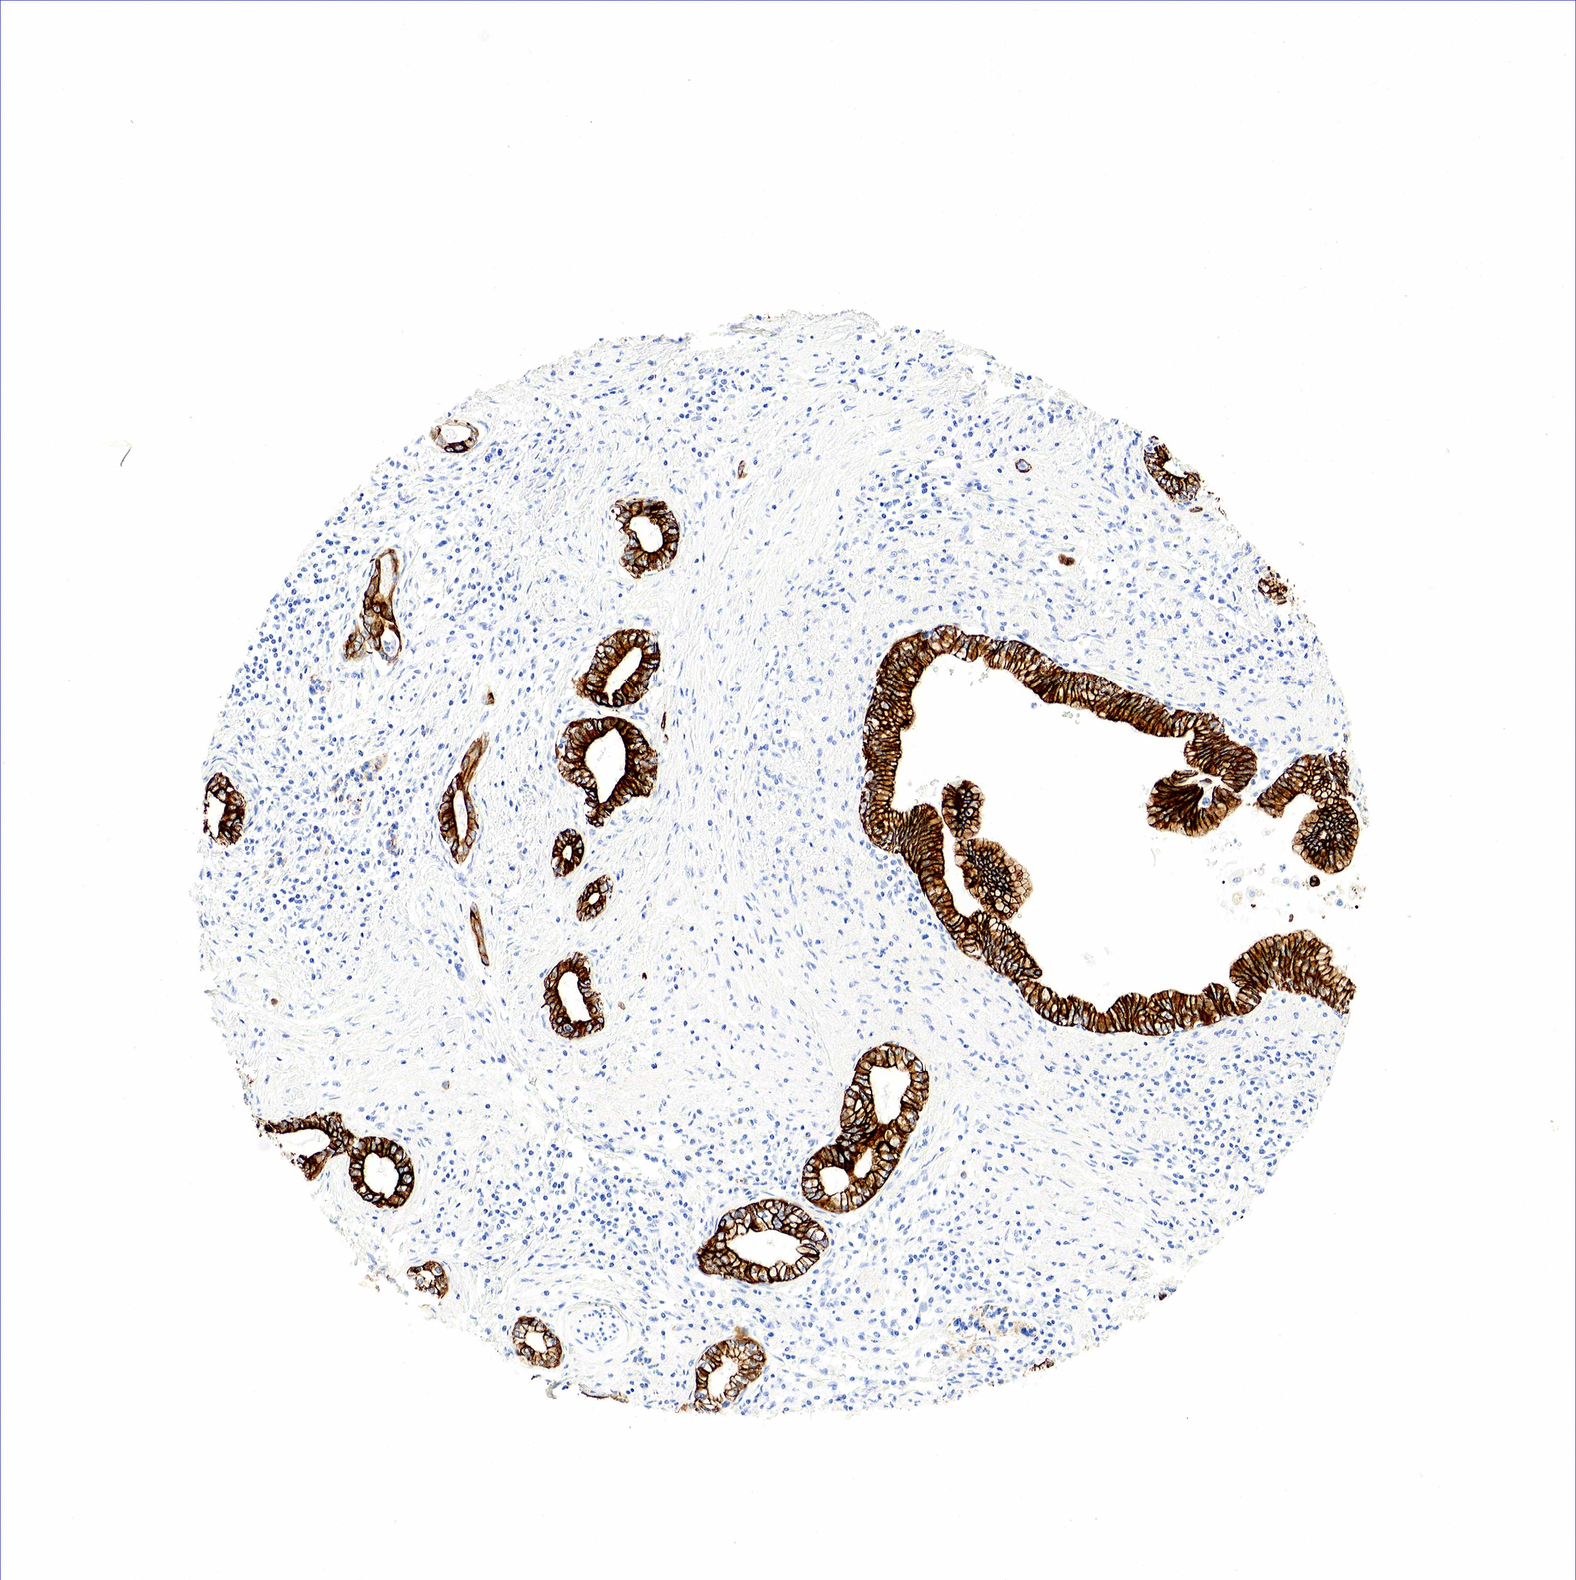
{"staining": {"intensity": "strong", "quantity": ">75%", "location": "cytoplasmic/membranous"}, "tissue": "pancreatic cancer", "cell_type": "Tumor cells", "image_type": "cancer", "snomed": [{"axis": "morphology", "description": "Adenocarcinoma, NOS"}, {"axis": "topography", "description": "Pancreas"}], "caption": "Immunohistochemical staining of pancreatic adenocarcinoma shows high levels of strong cytoplasmic/membranous protein positivity in about >75% of tumor cells.", "gene": "KRT18", "patient": {"sex": "female", "age": 64}}